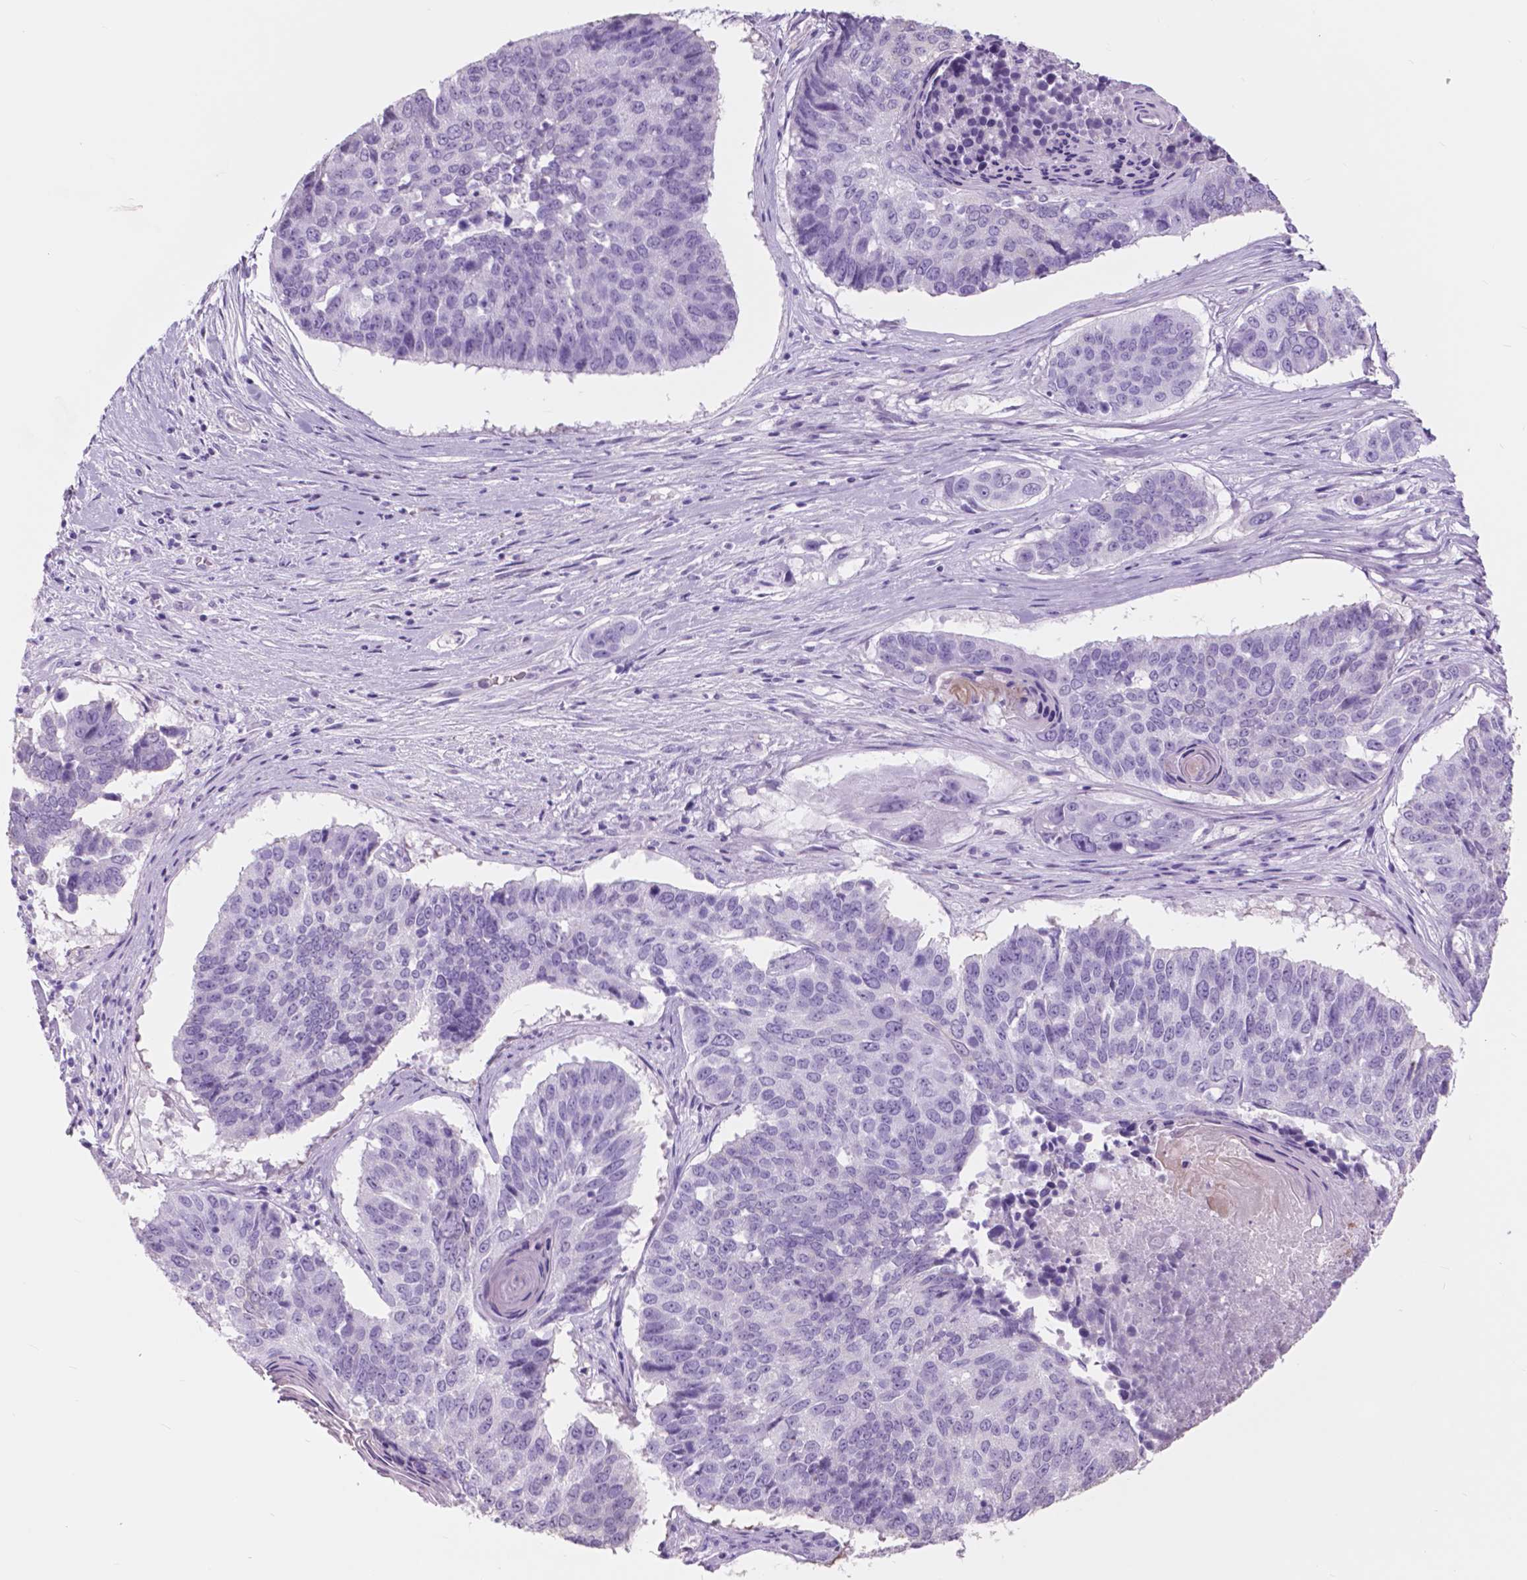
{"staining": {"intensity": "negative", "quantity": "none", "location": "none"}, "tissue": "lung cancer", "cell_type": "Tumor cells", "image_type": "cancer", "snomed": [{"axis": "morphology", "description": "Squamous cell carcinoma, NOS"}, {"axis": "topography", "description": "Lung"}], "caption": "Image shows no protein positivity in tumor cells of lung cancer tissue.", "gene": "FXYD2", "patient": {"sex": "male", "age": 73}}